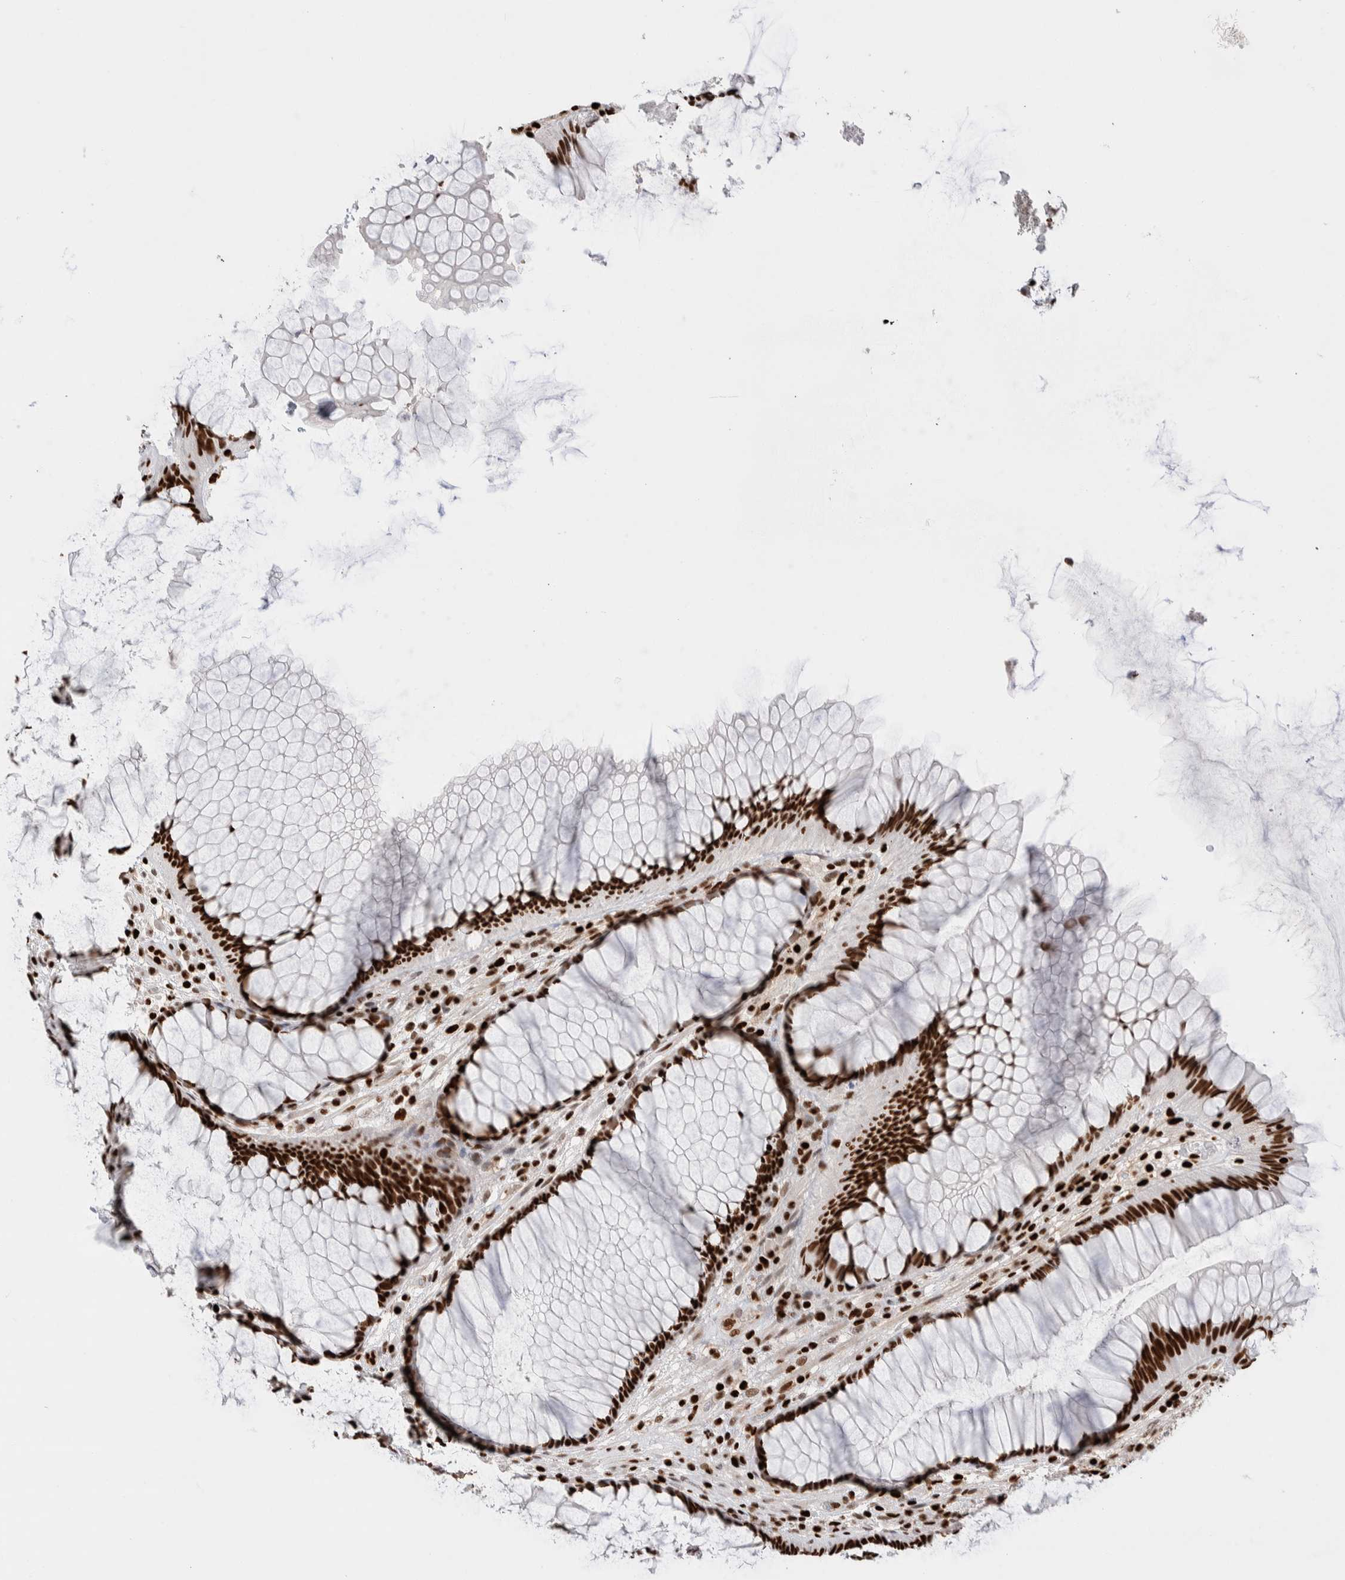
{"staining": {"intensity": "strong", "quantity": ">75%", "location": "nuclear"}, "tissue": "rectum", "cell_type": "Glandular cells", "image_type": "normal", "snomed": [{"axis": "morphology", "description": "Normal tissue, NOS"}, {"axis": "topography", "description": "Rectum"}], "caption": "Immunohistochemistry histopathology image of normal rectum: human rectum stained using immunohistochemistry (IHC) shows high levels of strong protein expression localized specifically in the nuclear of glandular cells, appearing as a nuclear brown color.", "gene": "C17orf49", "patient": {"sex": "male", "age": 51}}